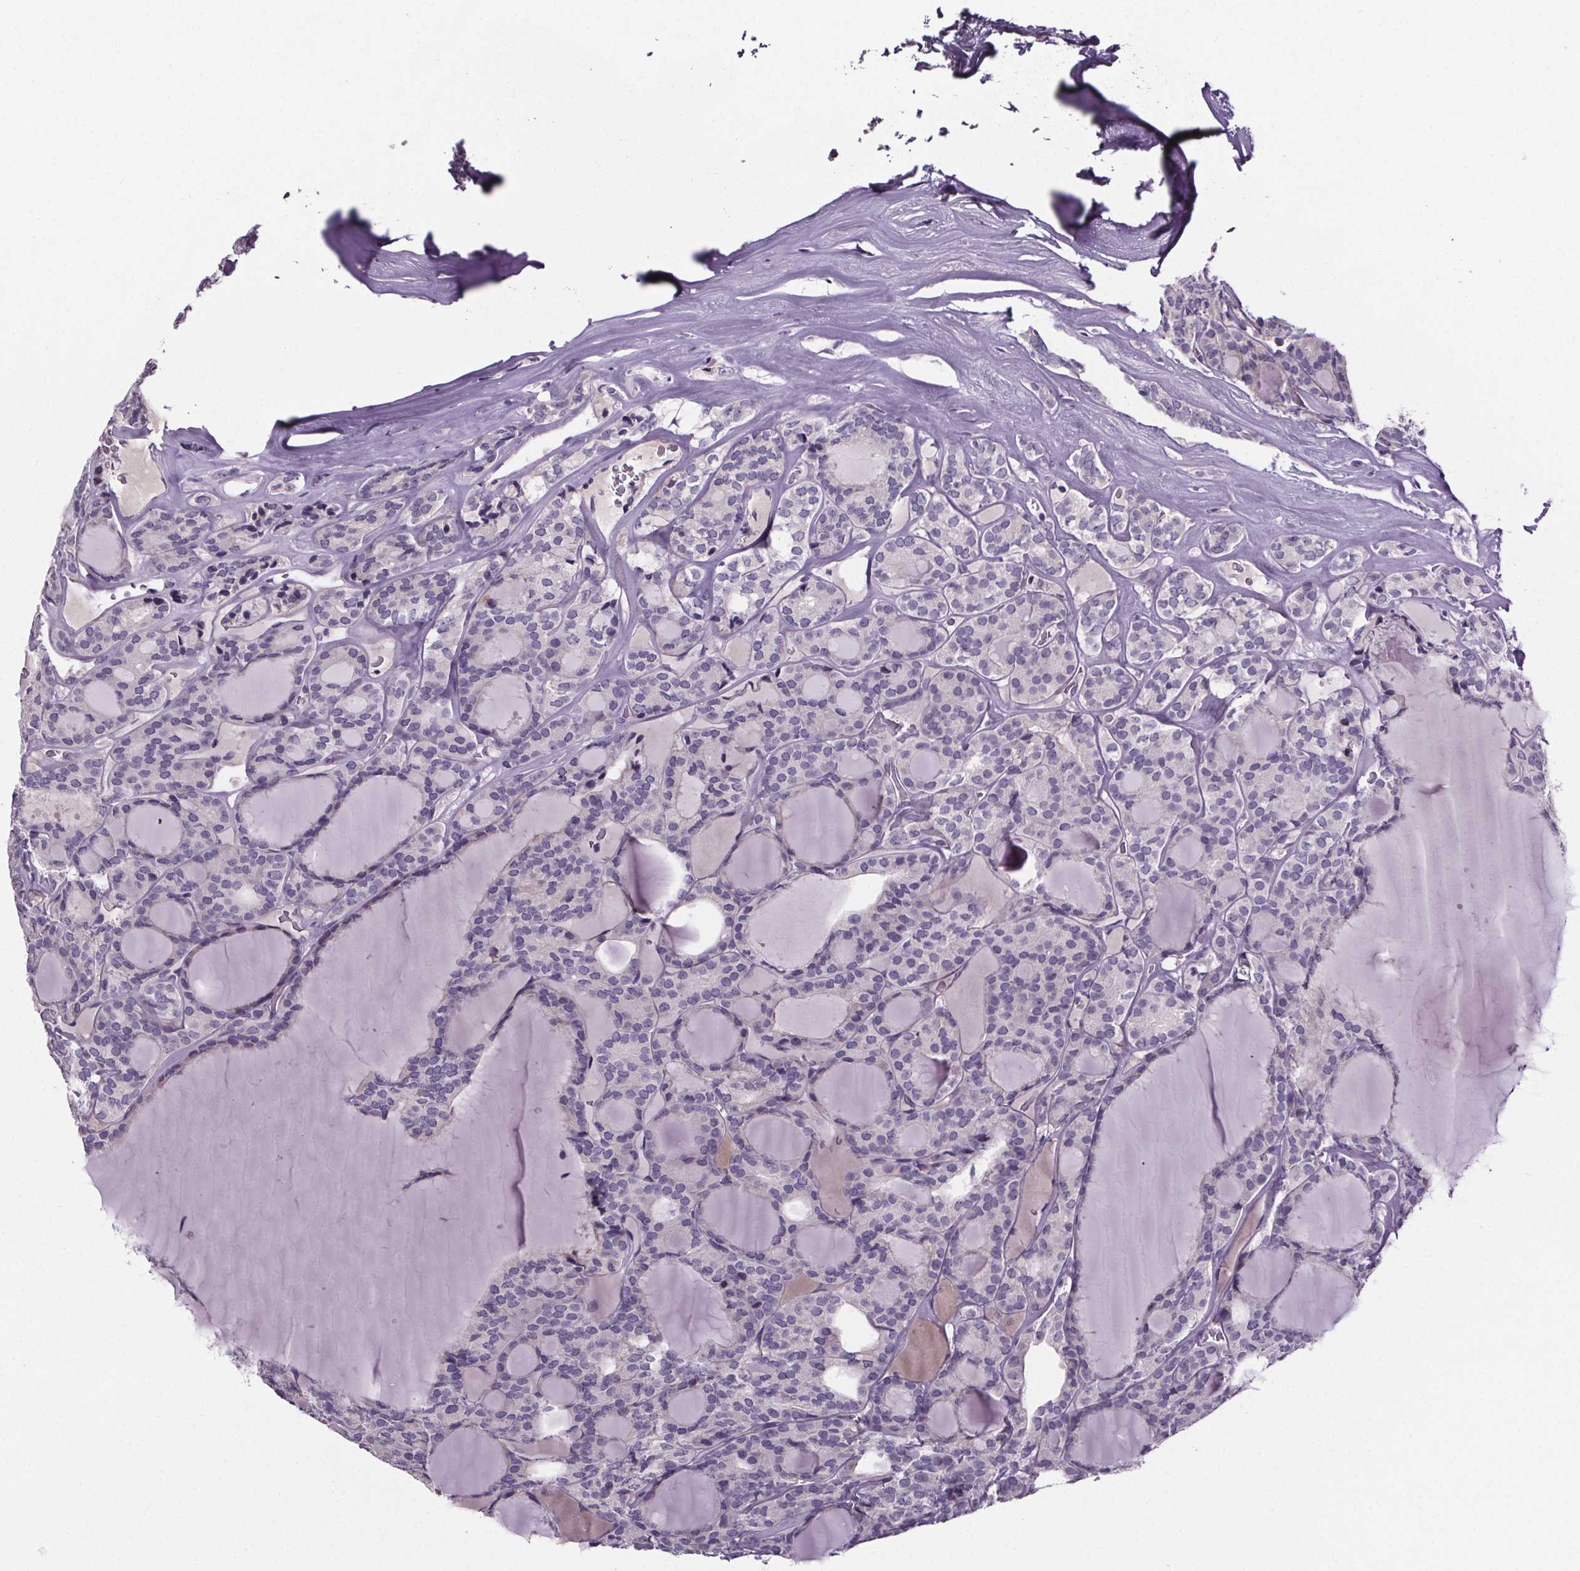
{"staining": {"intensity": "negative", "quantity": "none", "location": "none"}, "tissue": "thyroid cancer", "cell_type": "Tumor cells", "image_type": "cancer", "snomed": [{"axis": "morphology", "description": "Follicular adenoma carcinoma, NOS"}, {"axis": "topography", "description": "Thyroid gland"}], "caption": "A high-resolution photomicrograph shows IHC staining of follicular adenoma carcinoma (thyroid), which displays no significant staining in tumor cells.", "gene": "CUBN", "patient": {"sex": "male", "age": 74}}